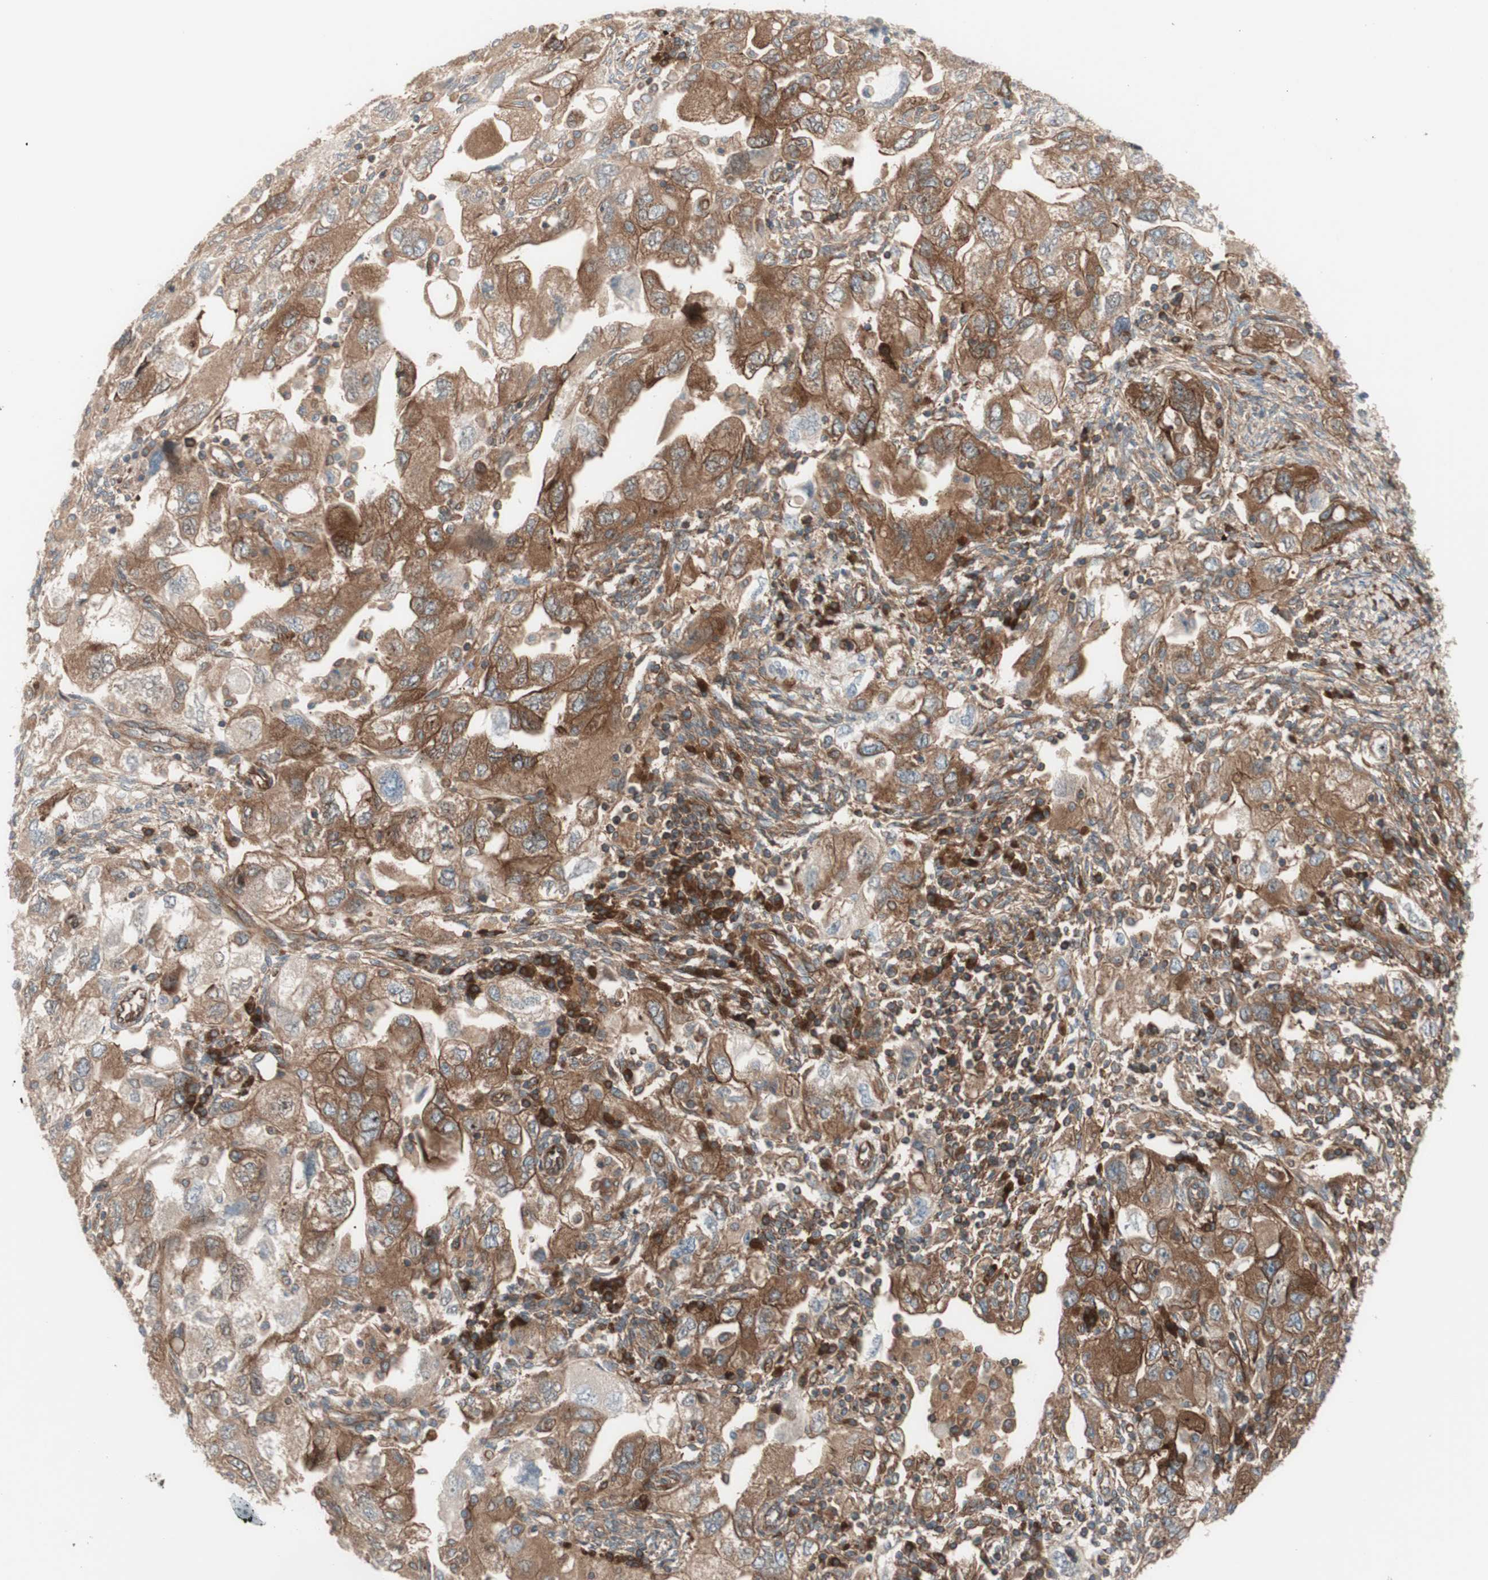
{"staining": {"intensity": "moderate", "quantity": ">75%", "location": "cytoplasmic/membranous"}, "tissue": "ovarian cancer", "cell_type": "Tumor cells", "image_type": "cancer", "snomed": [{"axis": "morphology", "description": "Carcinoma, NOS"}, {"axis": "morphology", "description": "Cystadenocarcinoma, serous, NOS"}, {"axis": "topography", "description": "Ovary"}], "caption": "A medium amount of moderate cytoplasmic/membranous expression is identified in about >75% of tumor cells in ovarian cancer (carcinoma) tissue.", "gene": "CCN4", "patient": {"sex": "female", "age": 69}}